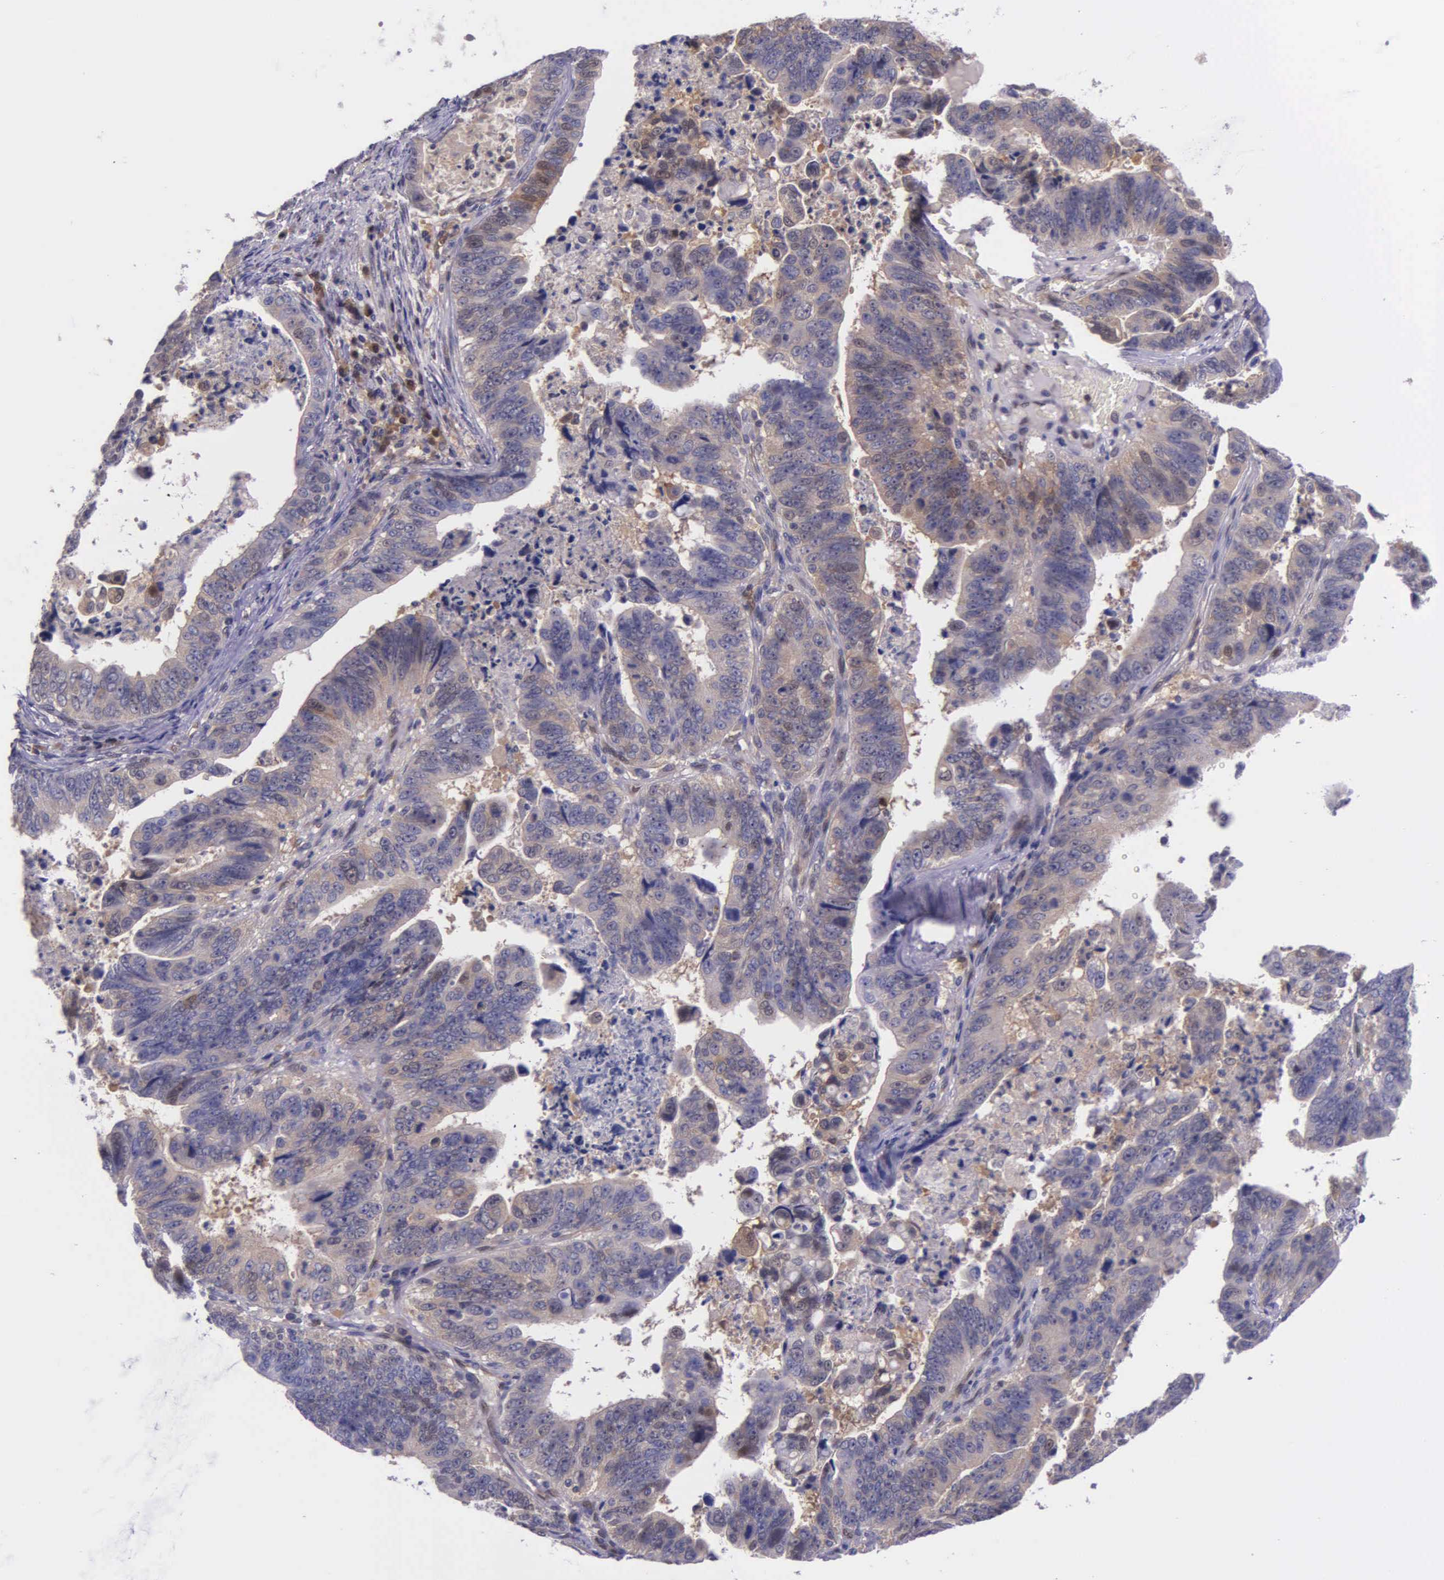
{"staining": {"intensity": "weak", "quantity": ">75%", "location": "cytoplasmic/membranous"}, "tissue": "stomach cancer", "cell_type": "Tumor cells", "image_type": "cancer", "snomed": [{"axis": "morphology", "description": "Adenocarcinoma, NOS"}, {"axis": "topography", "description": "Stomach, upper"}], "caption": "Approximately >75% of tumor cells in human stomach cancer reveal weak cytoplasmic/membranous protein expression as visualized by brown immunohistochemical staining.", "gene": "GMPR2", "patient": {"sex": "female", "age": 50}}